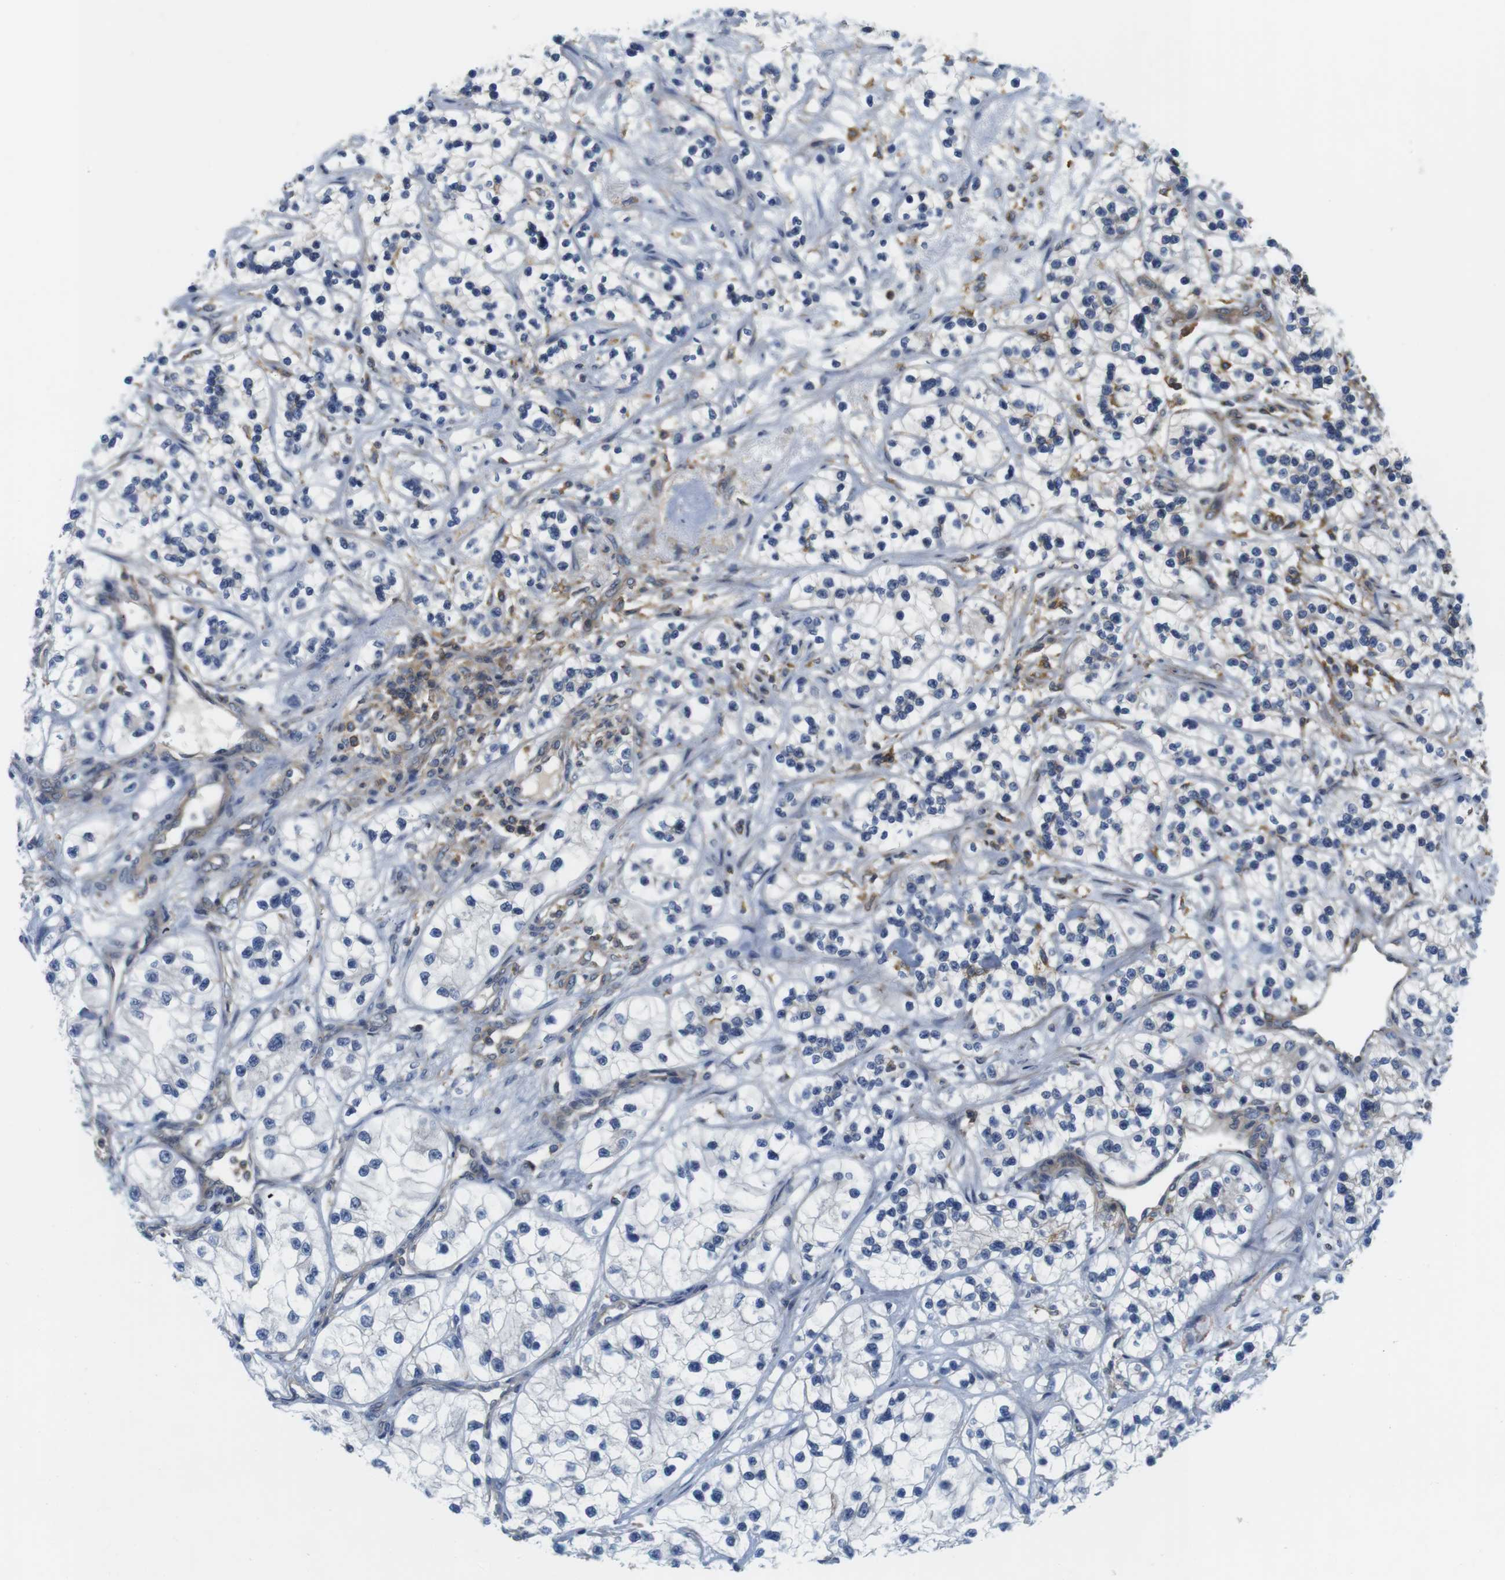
{"staining": {"intensity": "negative", "quantity": "none", "location": "none"}, "tissue": "renal cancer", "cell_type": "Tumor cells", "image_type": "cancer", "snomed": [{"axis": "morphology", "description": "Adenocarcinoma, NOS"}, {"axis": "topography", "description": "Kidney"}], "caption": "The IHC histopathology image has no significant staining in tumor cells of renal cancer tissue.", "gene": "HERPUD2", "patient": {"sex": "female", "age": 57}}